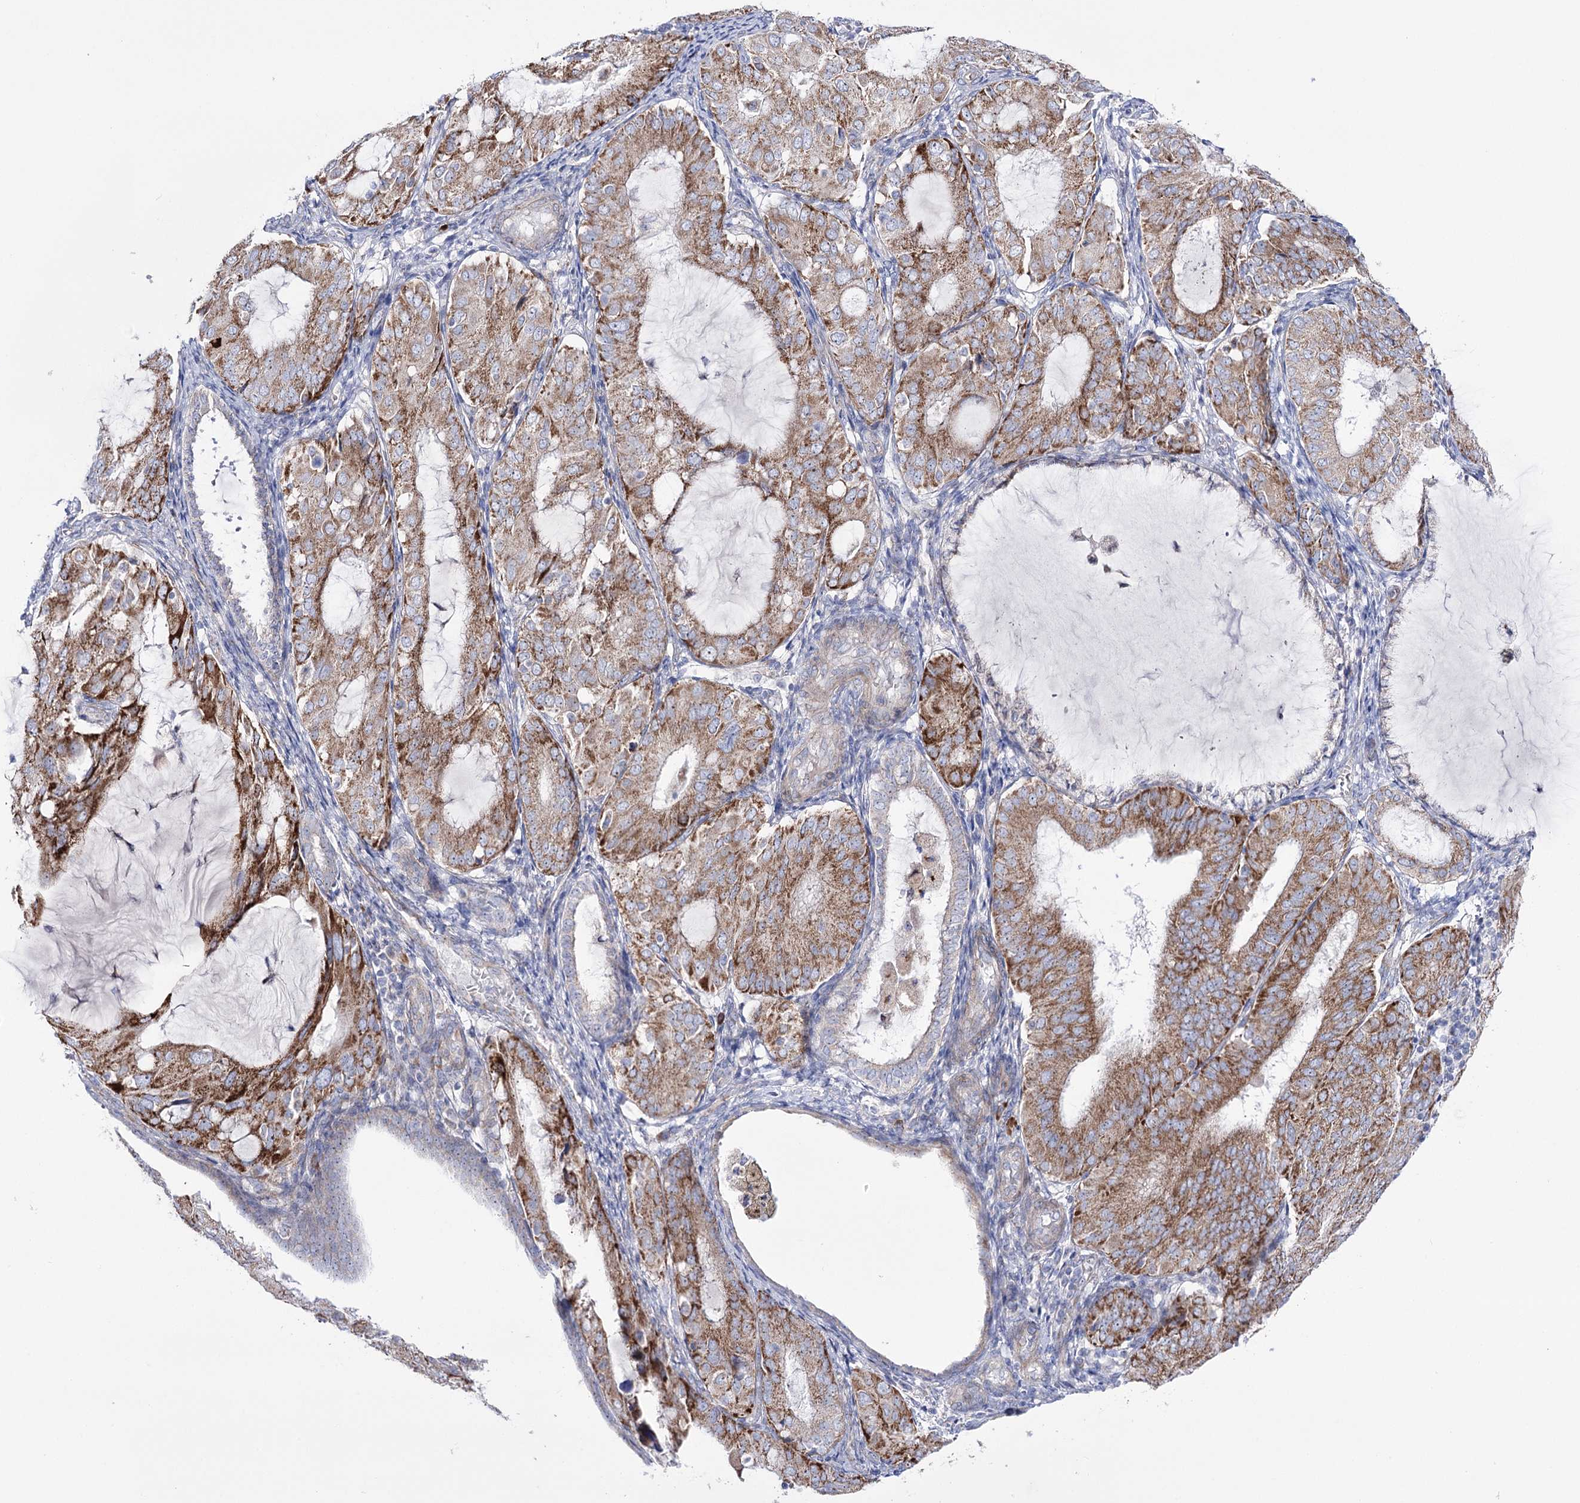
{"staining": {"intensity": "moderate", "quantity": ">75%", "location": "cytoplasmic/membranous"}, "tissue": "endometrial cancer", "cell_type": "Tumor cells", "image_type": "cancer", "snomed": [{"axis": "morphology", "description": "Adenocarcinoma, NOS"}, {"axis": "topography", "description": "Endometrium"}], "caption": "This image demonstrates IHC staining of endometrial adenocarcinoma, with medium moderate cytoplasmic/membranous positivity in approximately >75% of tumor cells.", "gene": "METTL5", "patient": {"sex": "female", "age": 81}}